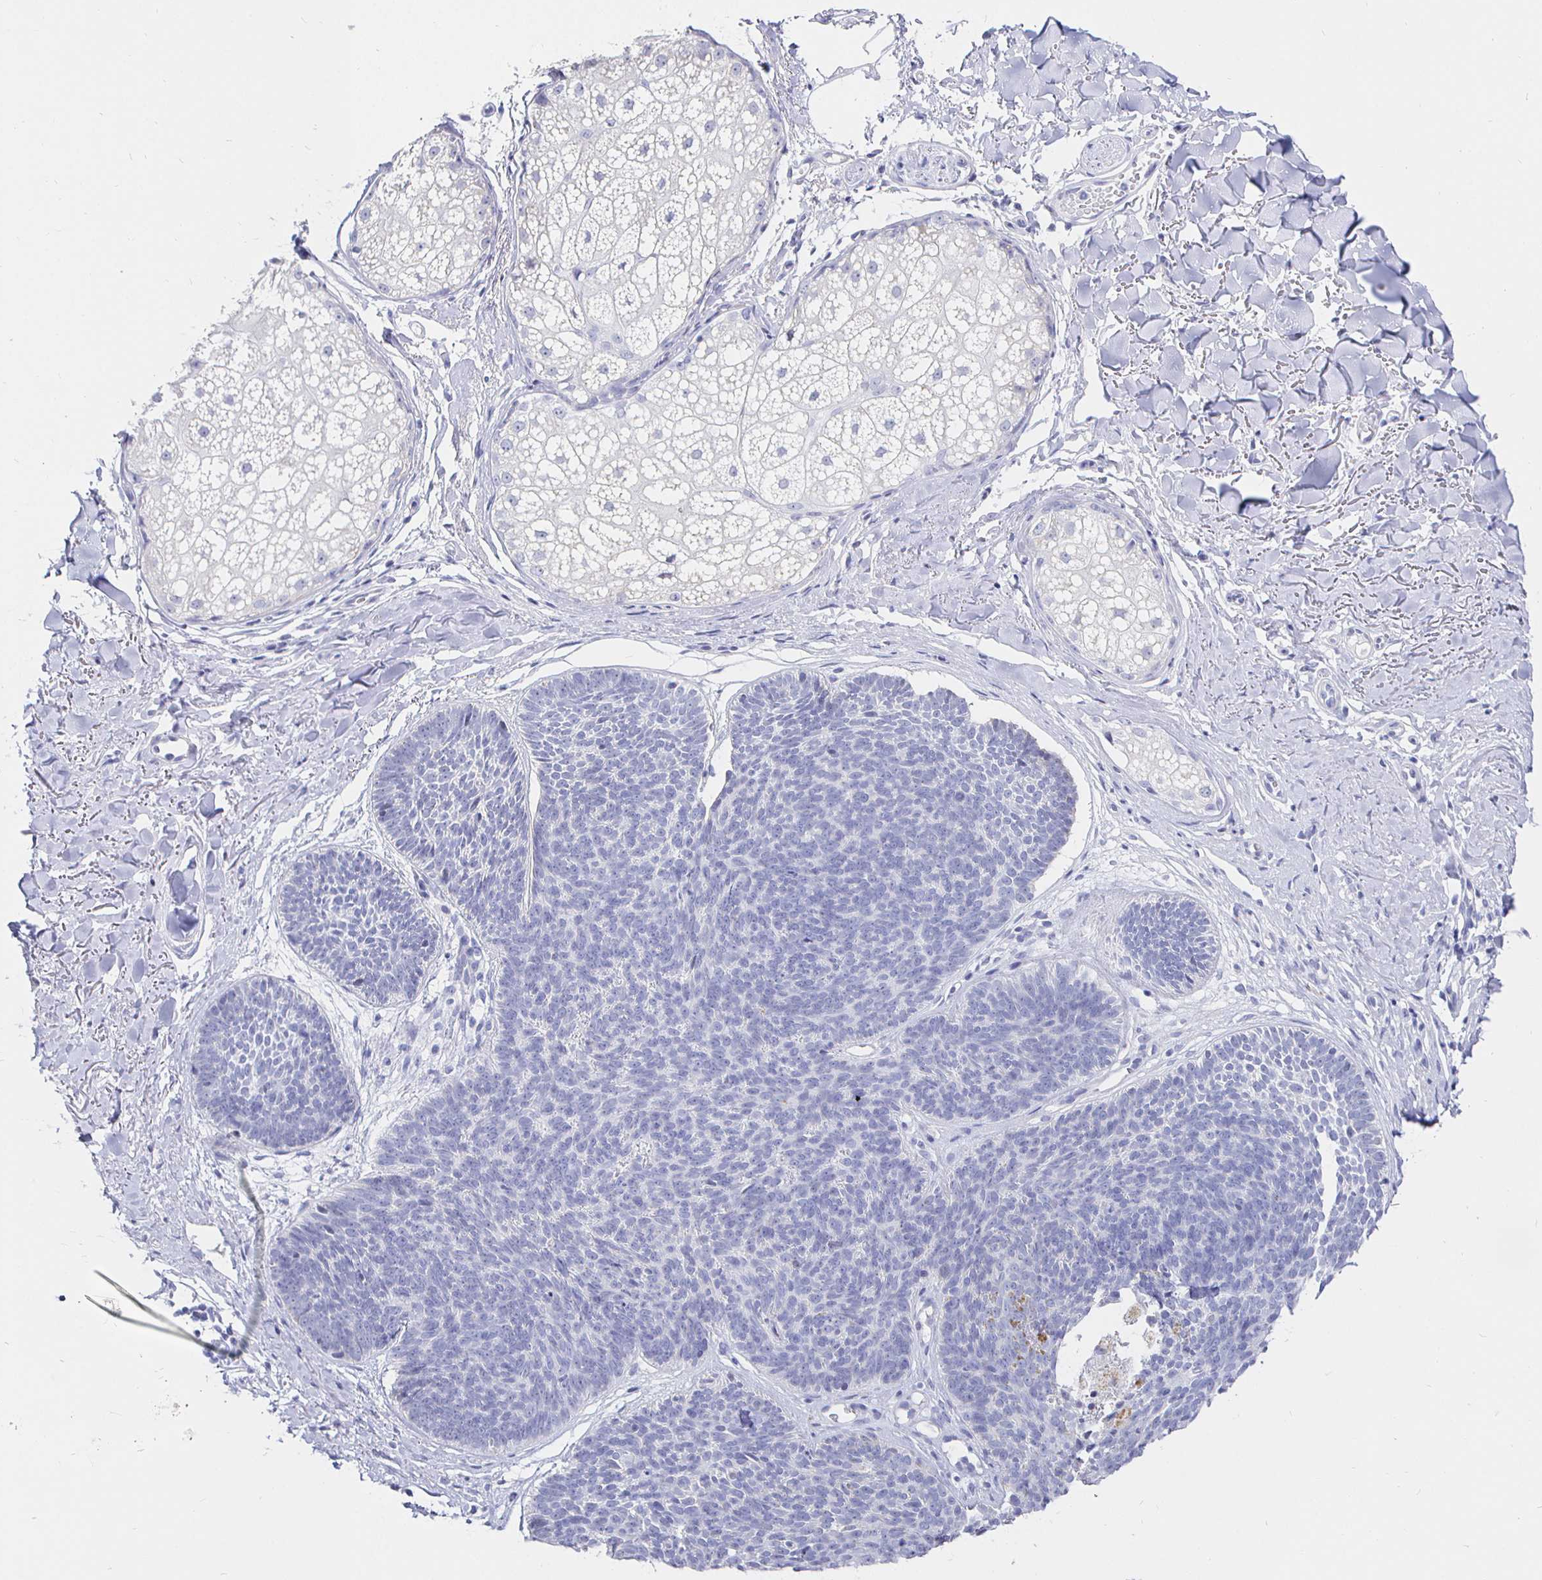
{"staining": {"intensity": "negative", "quantity": "none", "location": "none"}, "tissue": "skin cancer", "cell_type": "Tumor cells", "image_type": "cancer", "snomed": [{"axis": "morphology", "description": "Basal cell carcinoma"}, {"axis": "topography", "description": "Skin"}, {"axis": "topography", "description": "Skin of neck"}, {"axis": "topography", "description": "Skin of shoulder"}, {"axis": "topography", "description": "Skin of back"}], "caption": "IHC image of neoplastic tissue: skin cancer stained with DAB (3,3'-diaminobenzidine) reveals no significant protein positivity in tumor cells. The staining is performed using DAB brown chromogen with nuclei counter-stained in using hematoxylin.", "gene": "CR2", "patient": {"sex": "male", "age": 80}}